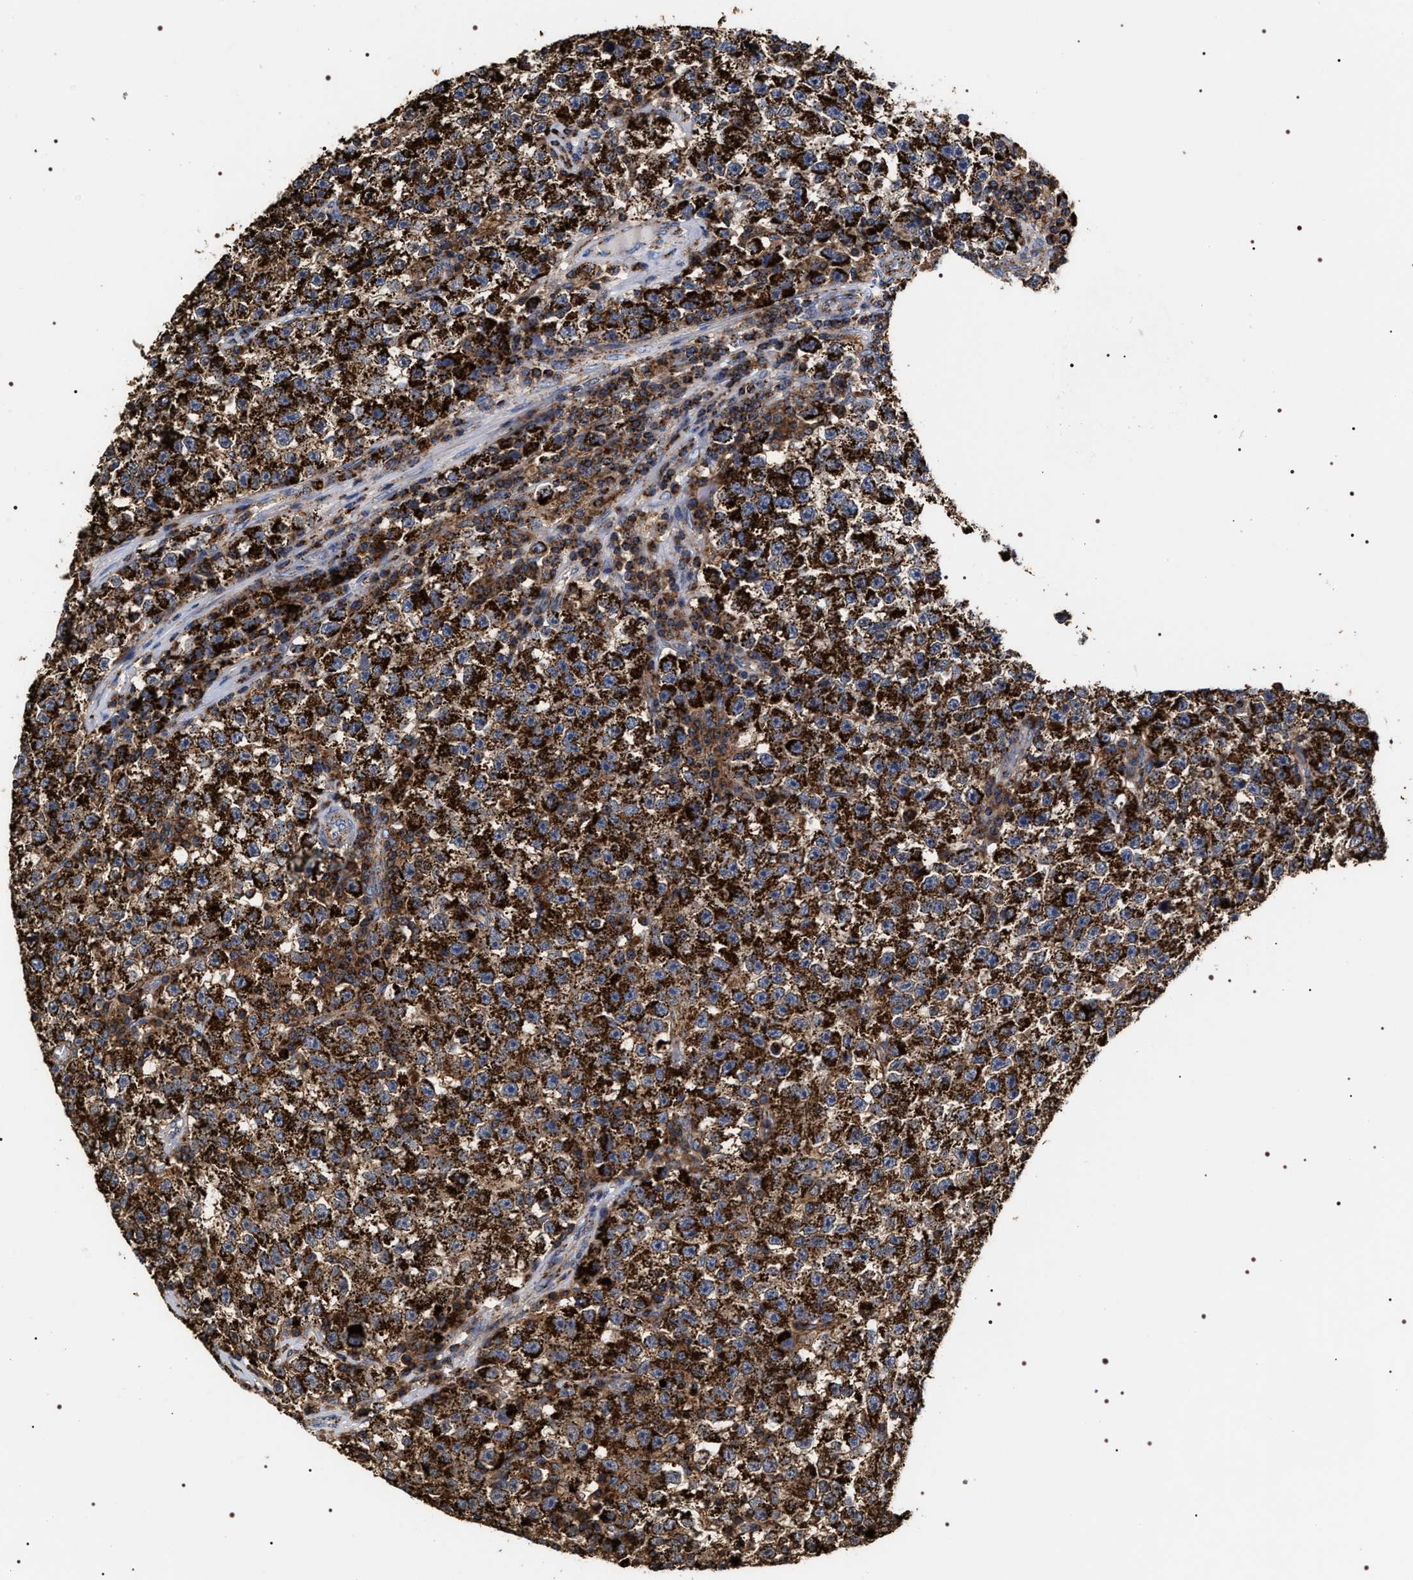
{"staining": {"intensity": "strong", "quantity": ">75%", "location": "cytoplasmic/membranous"}, "tissue": "testis cancer", "cell_type": "Tumor cells", "image_type": "cancer", "snomed": [{"axis": "morphology", "description": "Seminoma, NOS"}, {"axis": "topography", "description": "Testis"}], "caption": "Strong cytoplasmic/membranous protein staining is seen in about >75% of tumor cells in testis cancer. The staining is performed using DAB (3,3'-diaminobenzidine) brown chromogen to label protein expression. The nuclei are counter-stained blue using hematoxylin.", "gene": "COG5", "patient": {"sex": "male", "age": 22}}